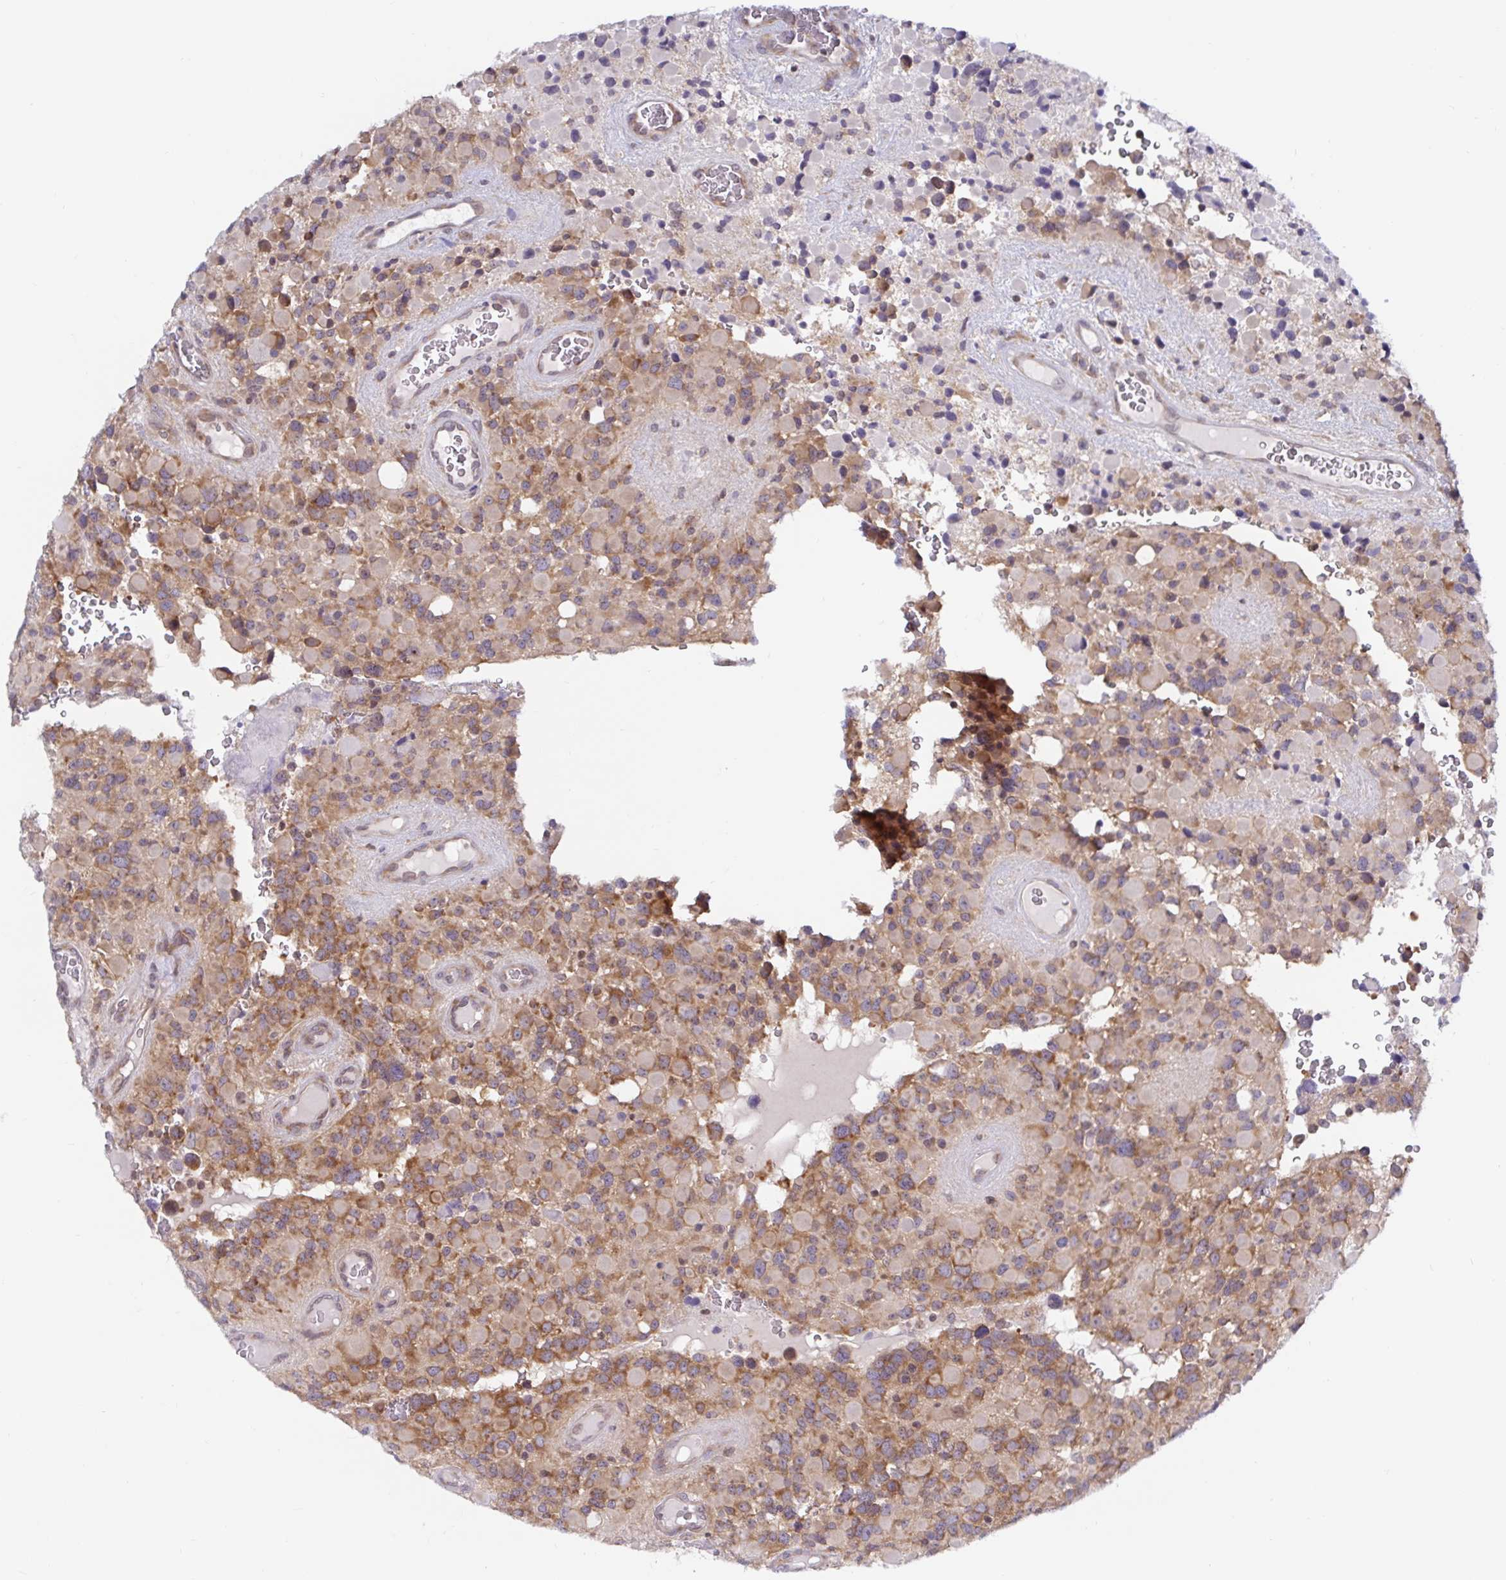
{"staining": {"intensity": "moderate", "quantity": ">75%", "location": "cytoplasmic/membranous"}, "tissue": "glioma", "cell_type": "Tumor cells", "image_type": "cancer", "snomed": [{"axis": "morphology", "description": "Glioma, malignant, High grade"}, {"axis": "topography", "description": "Brain"}], "caption": "IHC photomicrograph of neoplastic tissue: human glioma stained using immunohistochemistry (IHC) demonstrates medium levels of moderate protein expression localized specifically in the cytoplasmic/membranous of tumor cells, appearing as a cytoplasmic/membranous brown color.", "gene": "LARP1", "patient": {"sex": "female", "age": 40}}